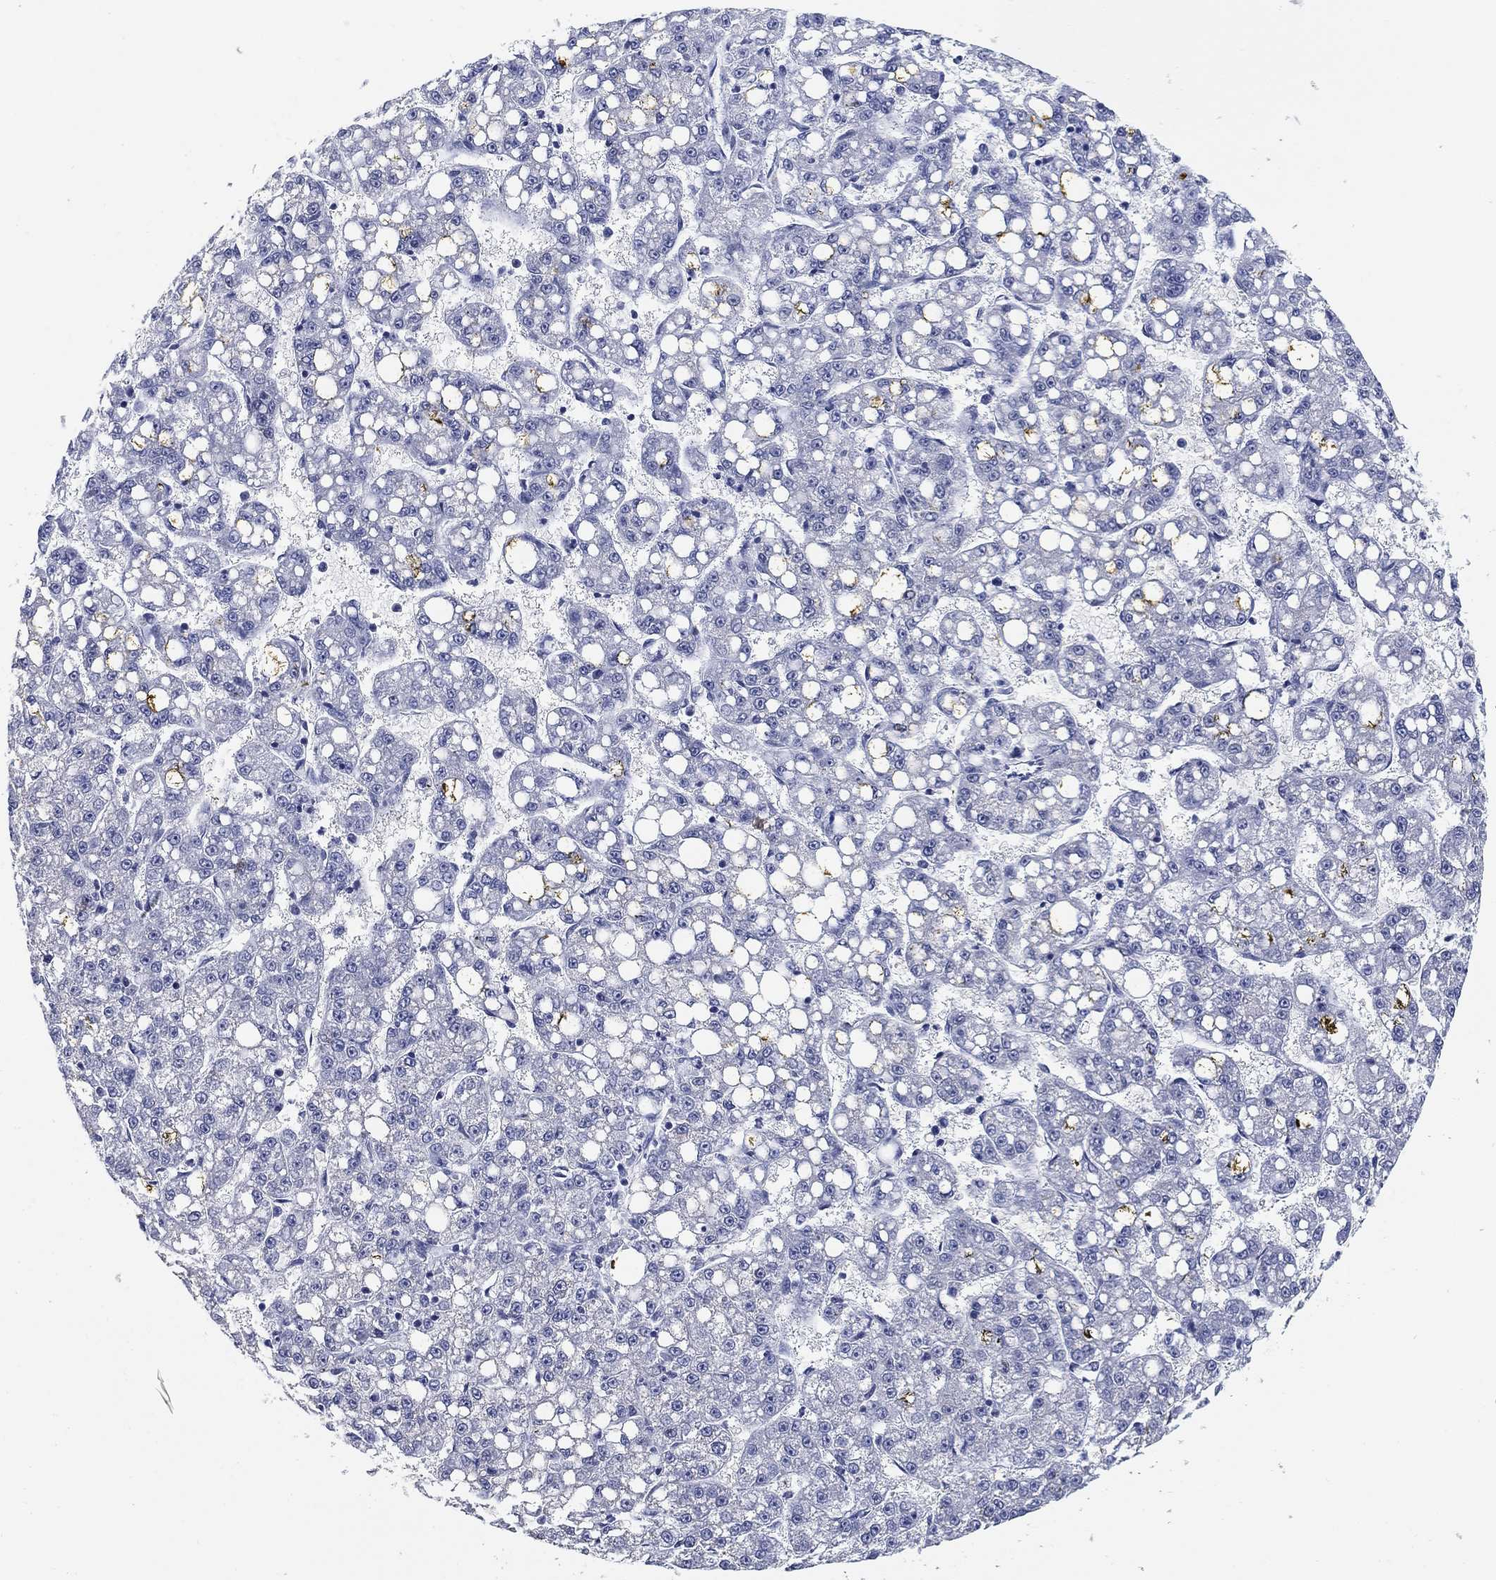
{"staining": {"intensity": "negative", "quantity": "none", "location": "none"}, "tissue": "liver cancer", "cell_type": "Tumor cells", "image_type": "cancer", "snomed": [{"axis": "morphology", "description": "Carcinoma, Hepatocellular, NOS"}, {"axis": "topography", "description": "Liver"}], "caption": "Immunohistochemistry histopathology image of human liver cancer (hepatocellular carcinoma) stained for a protein (brown), which exhibits no staining in tumor cells.", "gene": "CLUL1", "patient": {"sex": "female", "age": 65}}